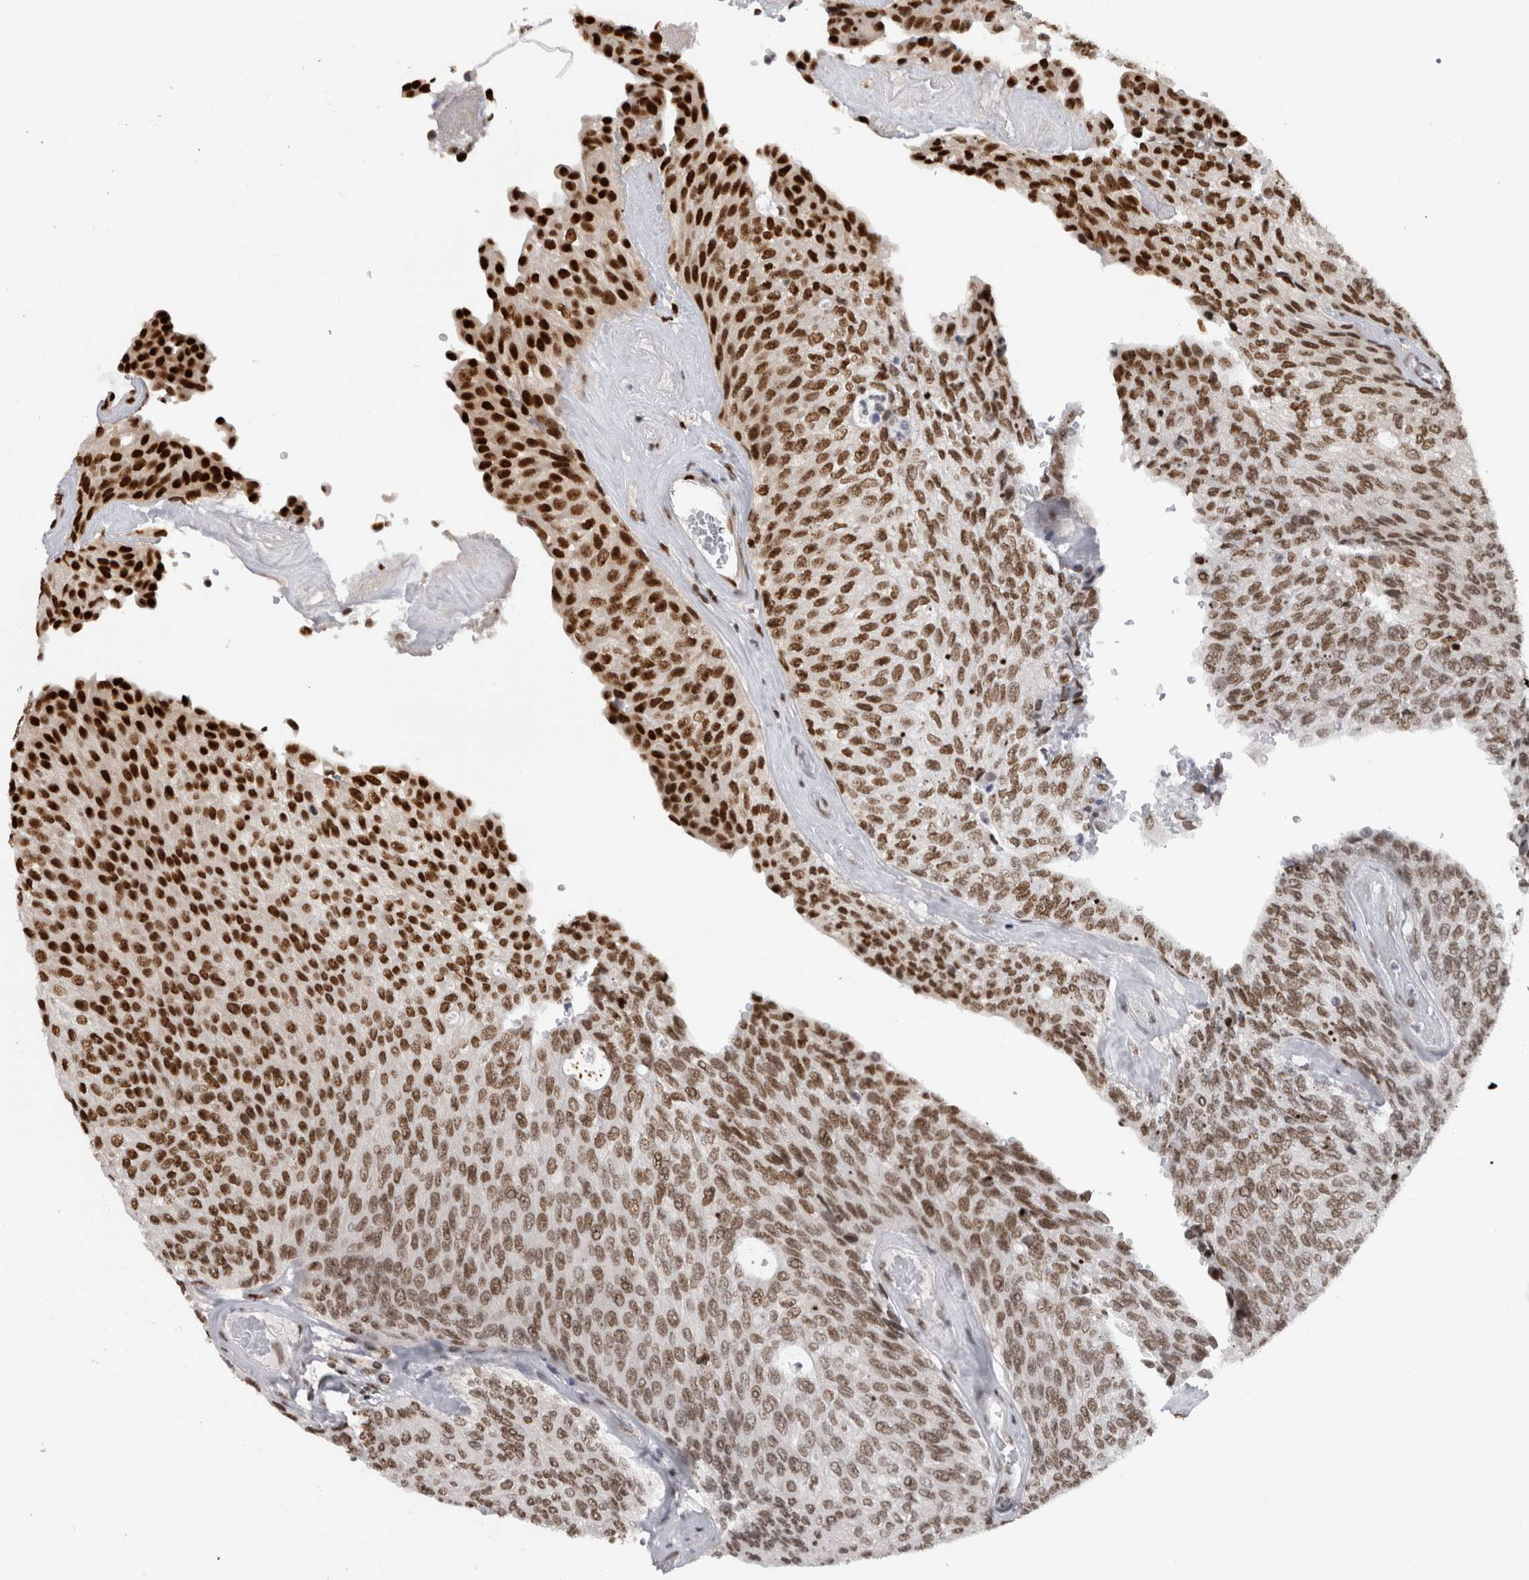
{"staining": {"intensity": "strong", "quantity": "25%-75%", "location": "nuclear"}, "tissue": "urothelial cancer", "cell_type": "Tumor cells", "image_type": "cancer", "snomed": [{"axis": "morphology", "description": "Urothelial carcinoma, Low grade"}, {"axis": "topography", "description": "Urinary bladder"}], "caption": "Tumor cells demonstrate high levels of strong nuclear staining in about 25%-75% of cells in low-grade urothelial carcinoma.", "gene": "ZSCAN2", "patient": {"sex": "female", "age": 79}}